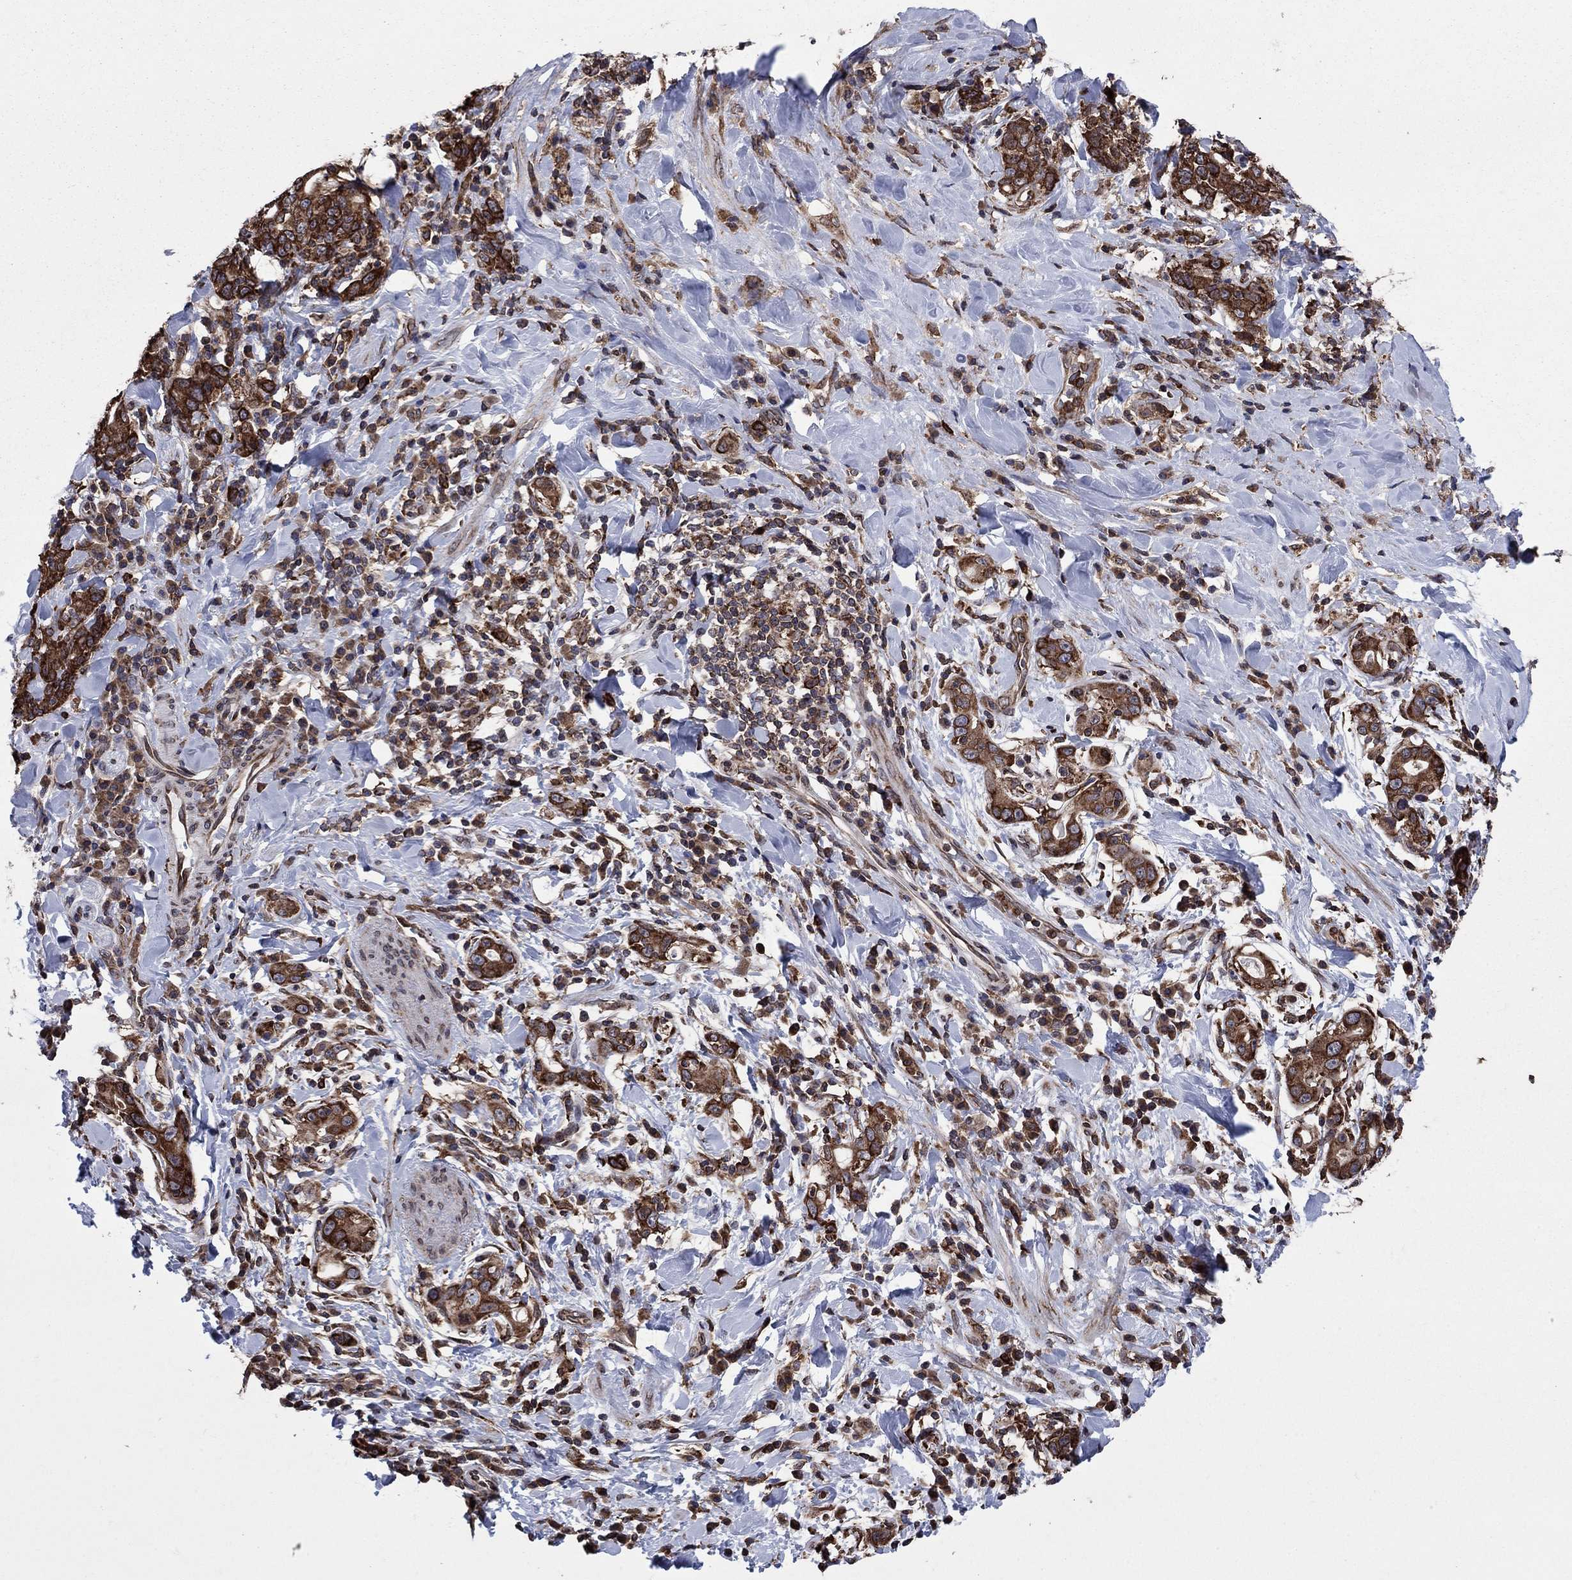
{"staining": {"intensity": "strong", "quantity": ">75%", "location": "cytoplasmic/membranous"}, "tissue": "stomach cancer", "cell_type": "Tumor cells", "image_type": "cancer", "snomed": [{"axis": "morphology", "description": "Adenocarcinoma, NOS"}, {"axis": "topography", "description": "Stomach"}], "caption": "High-power microscopy captured an IHC histopathology image of adenocarcinoma (stomach), revealing strong cytoplasmic/membranous positivity in approximately >75% of tumor cells. (DAB (3,3'-diaminobenzidine) IHC with brightfield microscopy, high magnification).", "gene": "YBX1", "patient": {"sex": "male", "age": 79}}